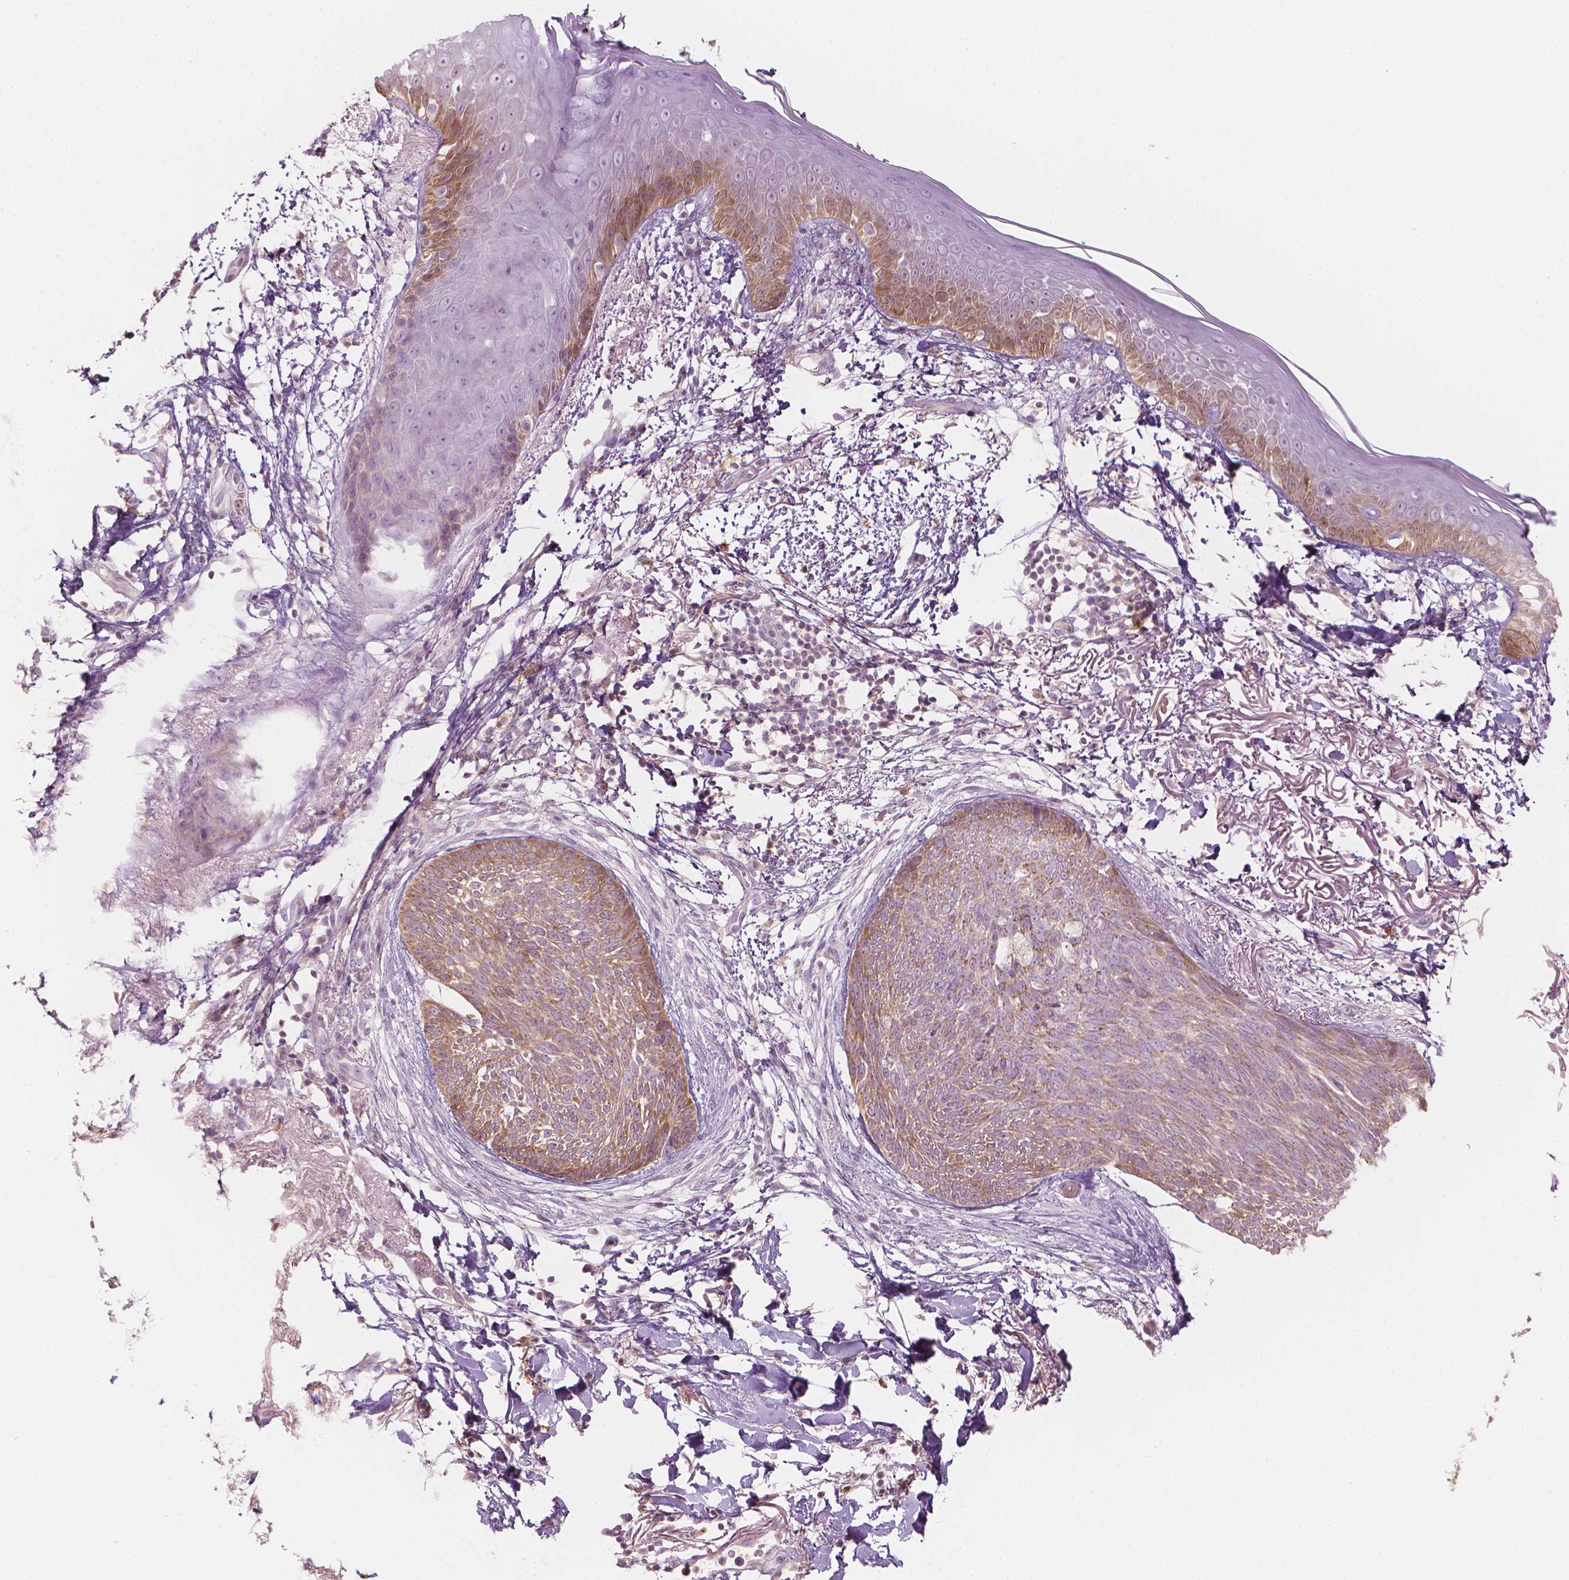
{"staining": {"intensity": "moderate", "quantity": "25%-75%", "location": "cytoplasmic/membranous"}, "tissue": "skin cancer", "cell_type": "Tumor cells", "image_type": "cancer", "snomed": [{"axis": "morphology", "description": "Normal tissue, NOS"}, {"axis": "morphology", "description": "Basal cell carcinoma"}, {"axis": "topography", "description": "Skin"}], "caption": "Approximately 25%-75% of tumor cells in human basal cell carcinoma (skin) demonstrate moderate cytoplasmic/membranous protein positivity as visualized by brown immunohistochemical staining.", "gene": "SHMT1", "patient": {"sex": "male", "age": 84}}